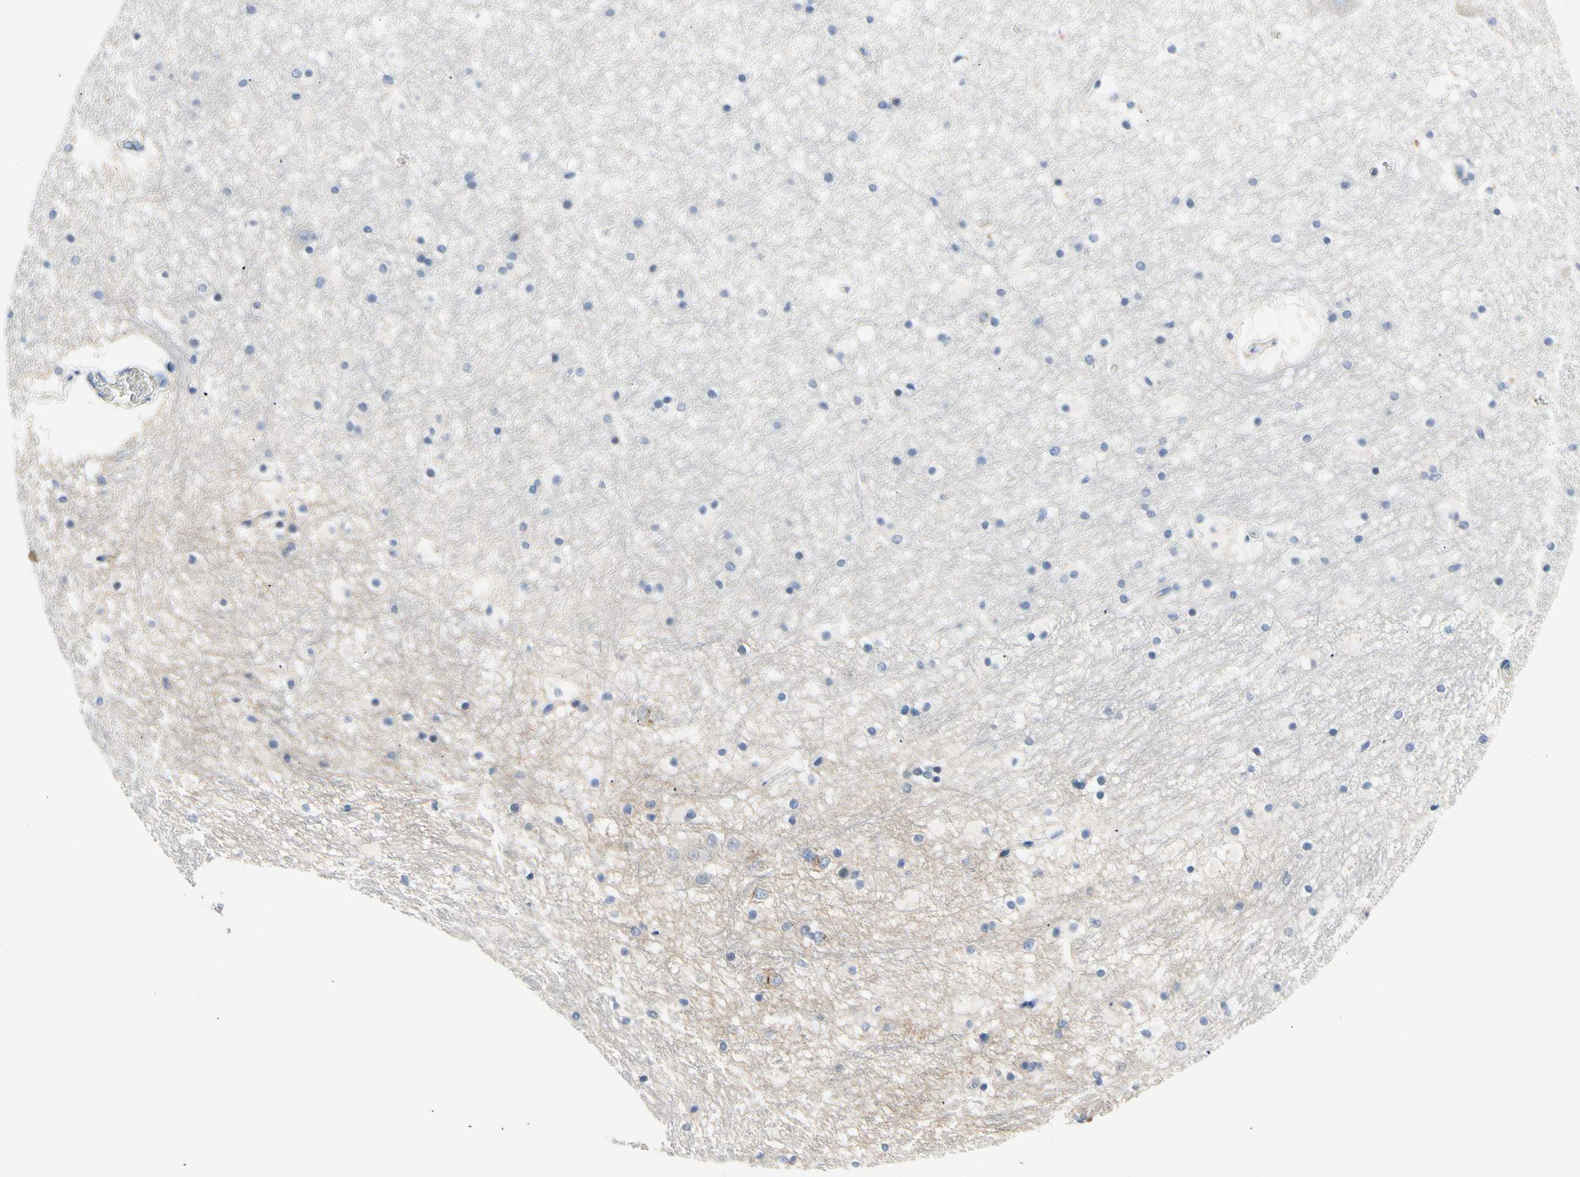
{"staining": {"intensity": "negative", "quantity": "none", "location": "none"}, "tissue": "hippocampus", "cell_type": "Glial cells", "image_type": "normal", "snomed": [{"axis": "morphology", "description": "Normal tissue, NOS"}, {"axis": "topography", "description": "Hippocampus"}], "caption": "Immunohistochemistry photomicrograph of benign hippocampus: human hippocampus stained with DAB (3,3'-diaminobenzidine) displays no significant protein expression in glial cells.", "gene": "LGR6", "patient": {"sex": "male", "age": 45}}